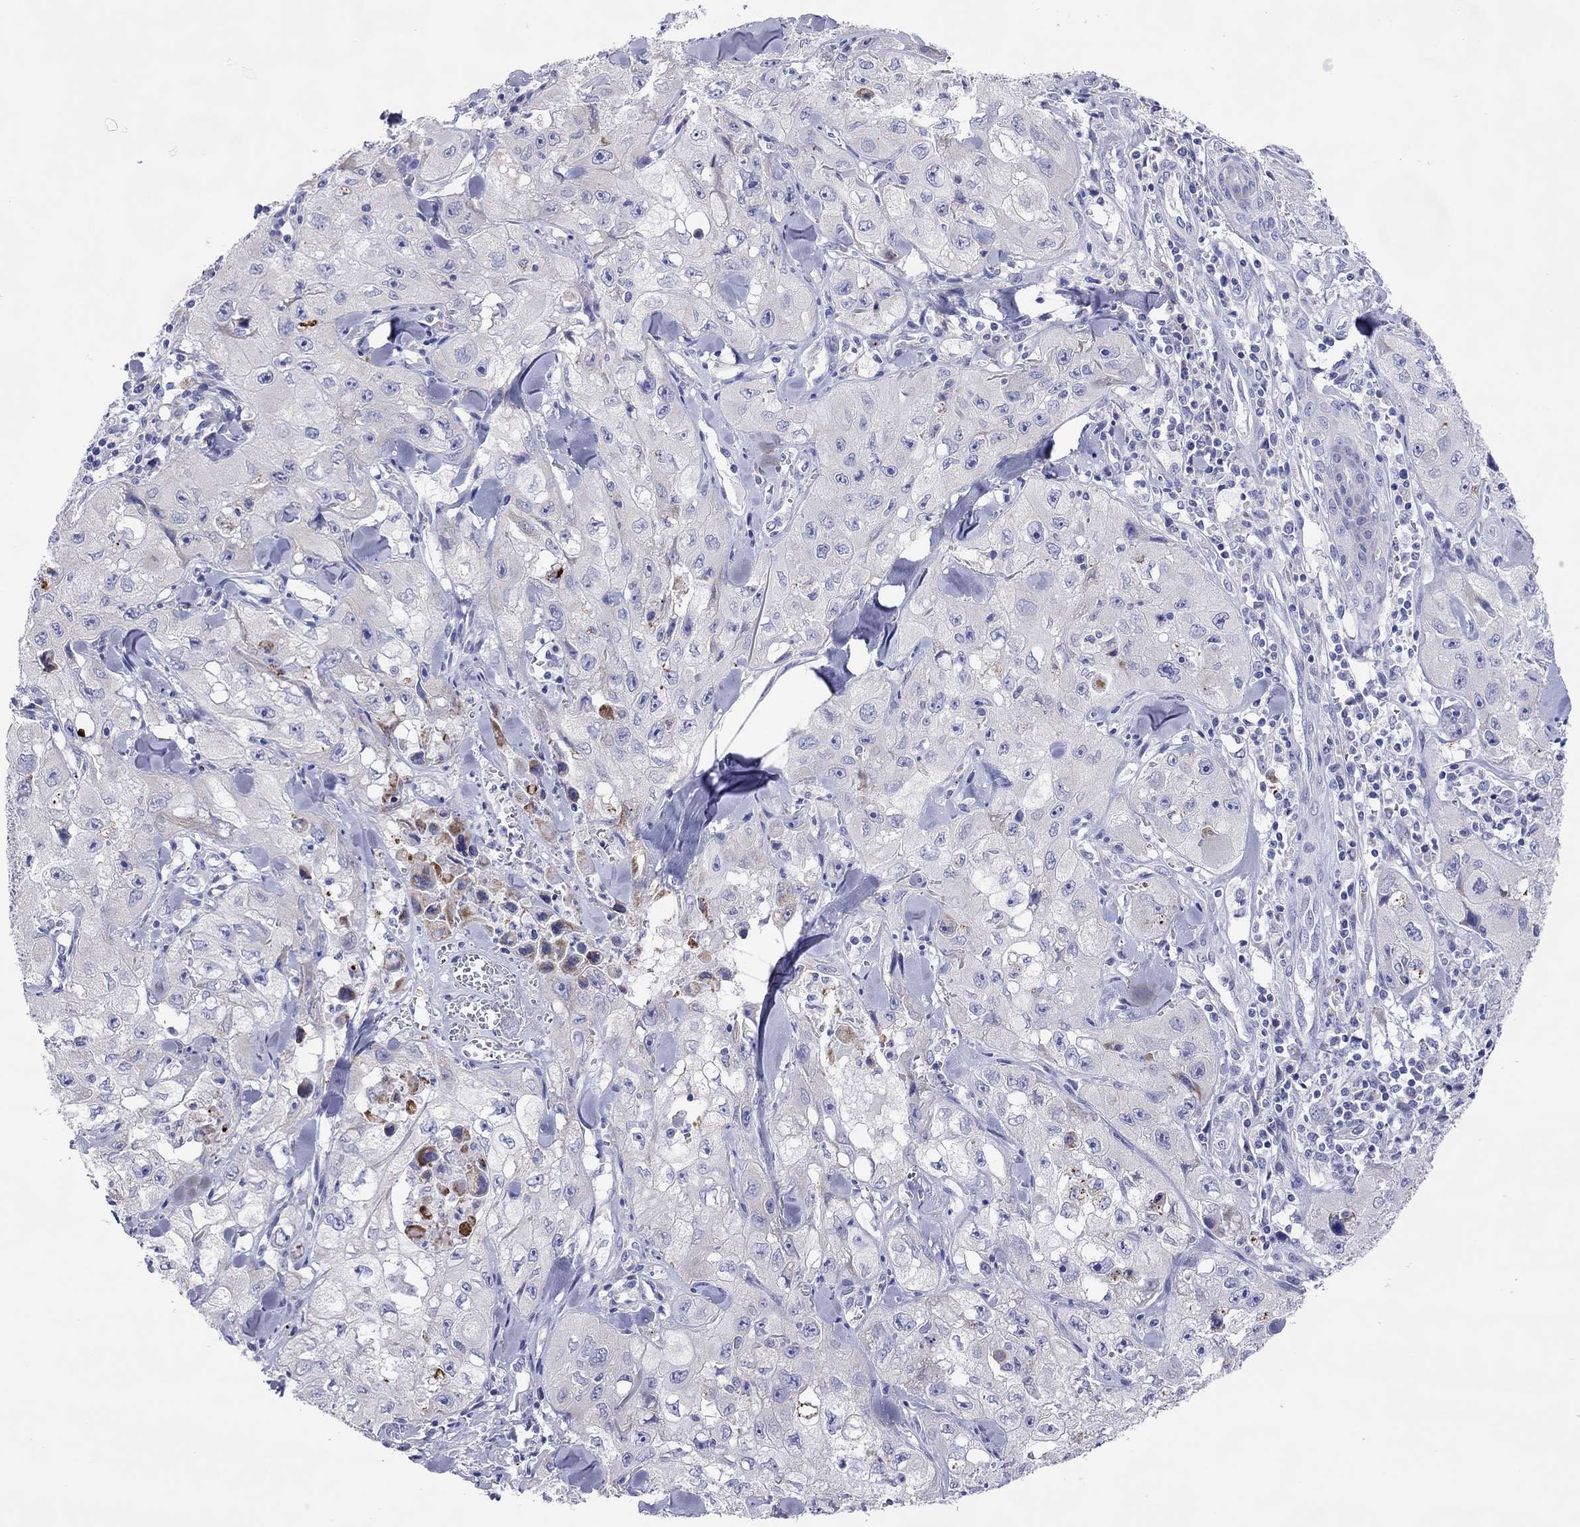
{"staining": {"intensity": "negative", "quantity": "none", "location": "none"}, "tissue": "skin cancer", "cell_type": "Tumor cells", "image_type": "cancer", "snomed": [{"axis": "morphology", "description": "Squamous cell carcinoma, NOS"}, {"axis": "topography", "description": "Skin"}, {"axis": "topography", "description": "Subcutis"}], "caption": "The image reveals no staining of tumor cells in squamous cell carcinoma (skin).", "gene": "COL9A1", "patient": {"sex": "male", "age": 73}}